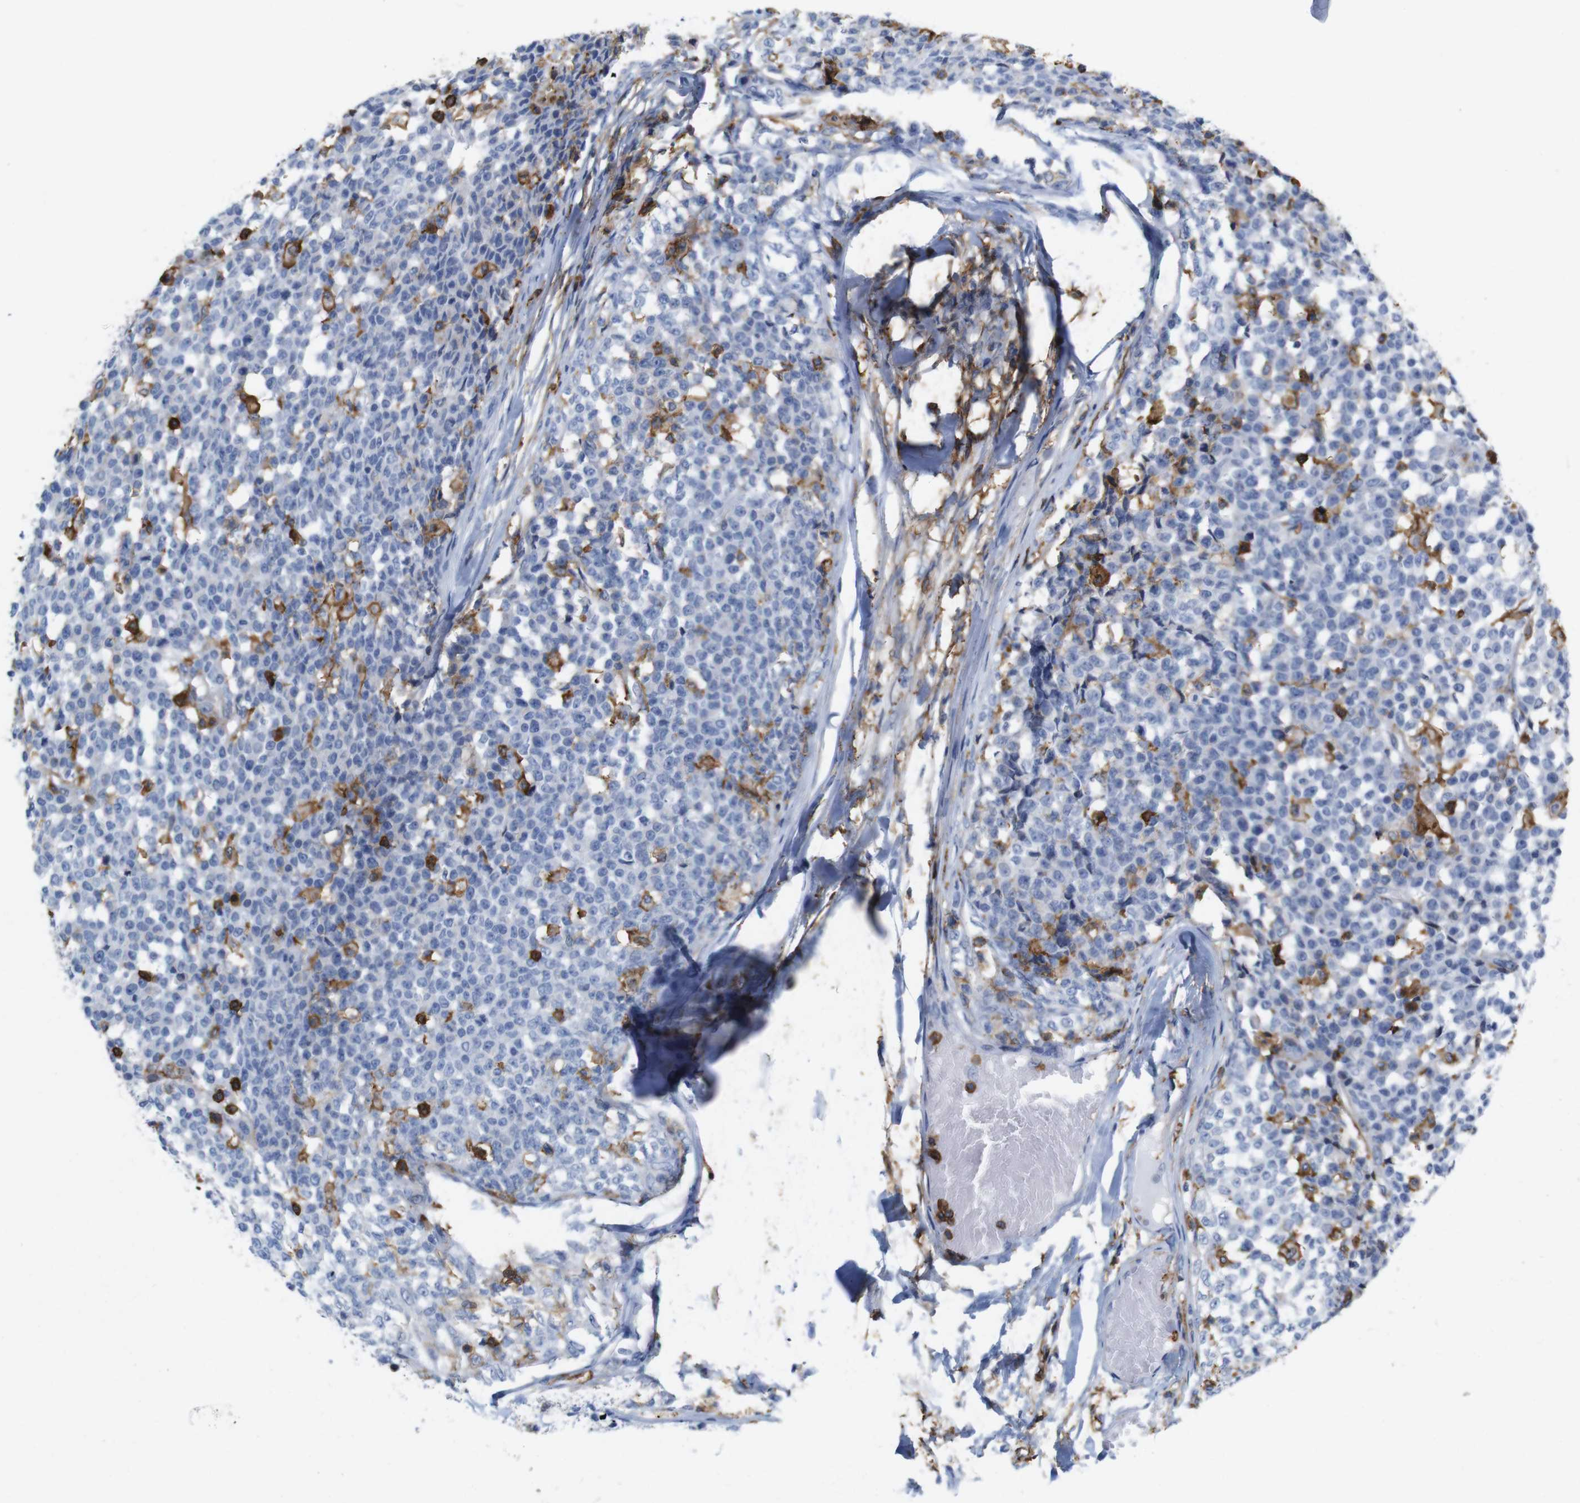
{"staining": {"intensity": "negative", "quantity": "none", "location": "none"}, "tissue": "testis cancer", "cell_type": "Tumor cells", "image_type": "cancer", "snomed": [{"axis": "morphology", "description": "Seminoma, NOS"}, {"axis": "topography", "description": "Testis"}], "caption": "Photomicrograph shows no protein staining in tumor cells of seminoma (testis) tissue.", "gene": "ANXA1", "patient": {"sex": "male", "age": 59}}